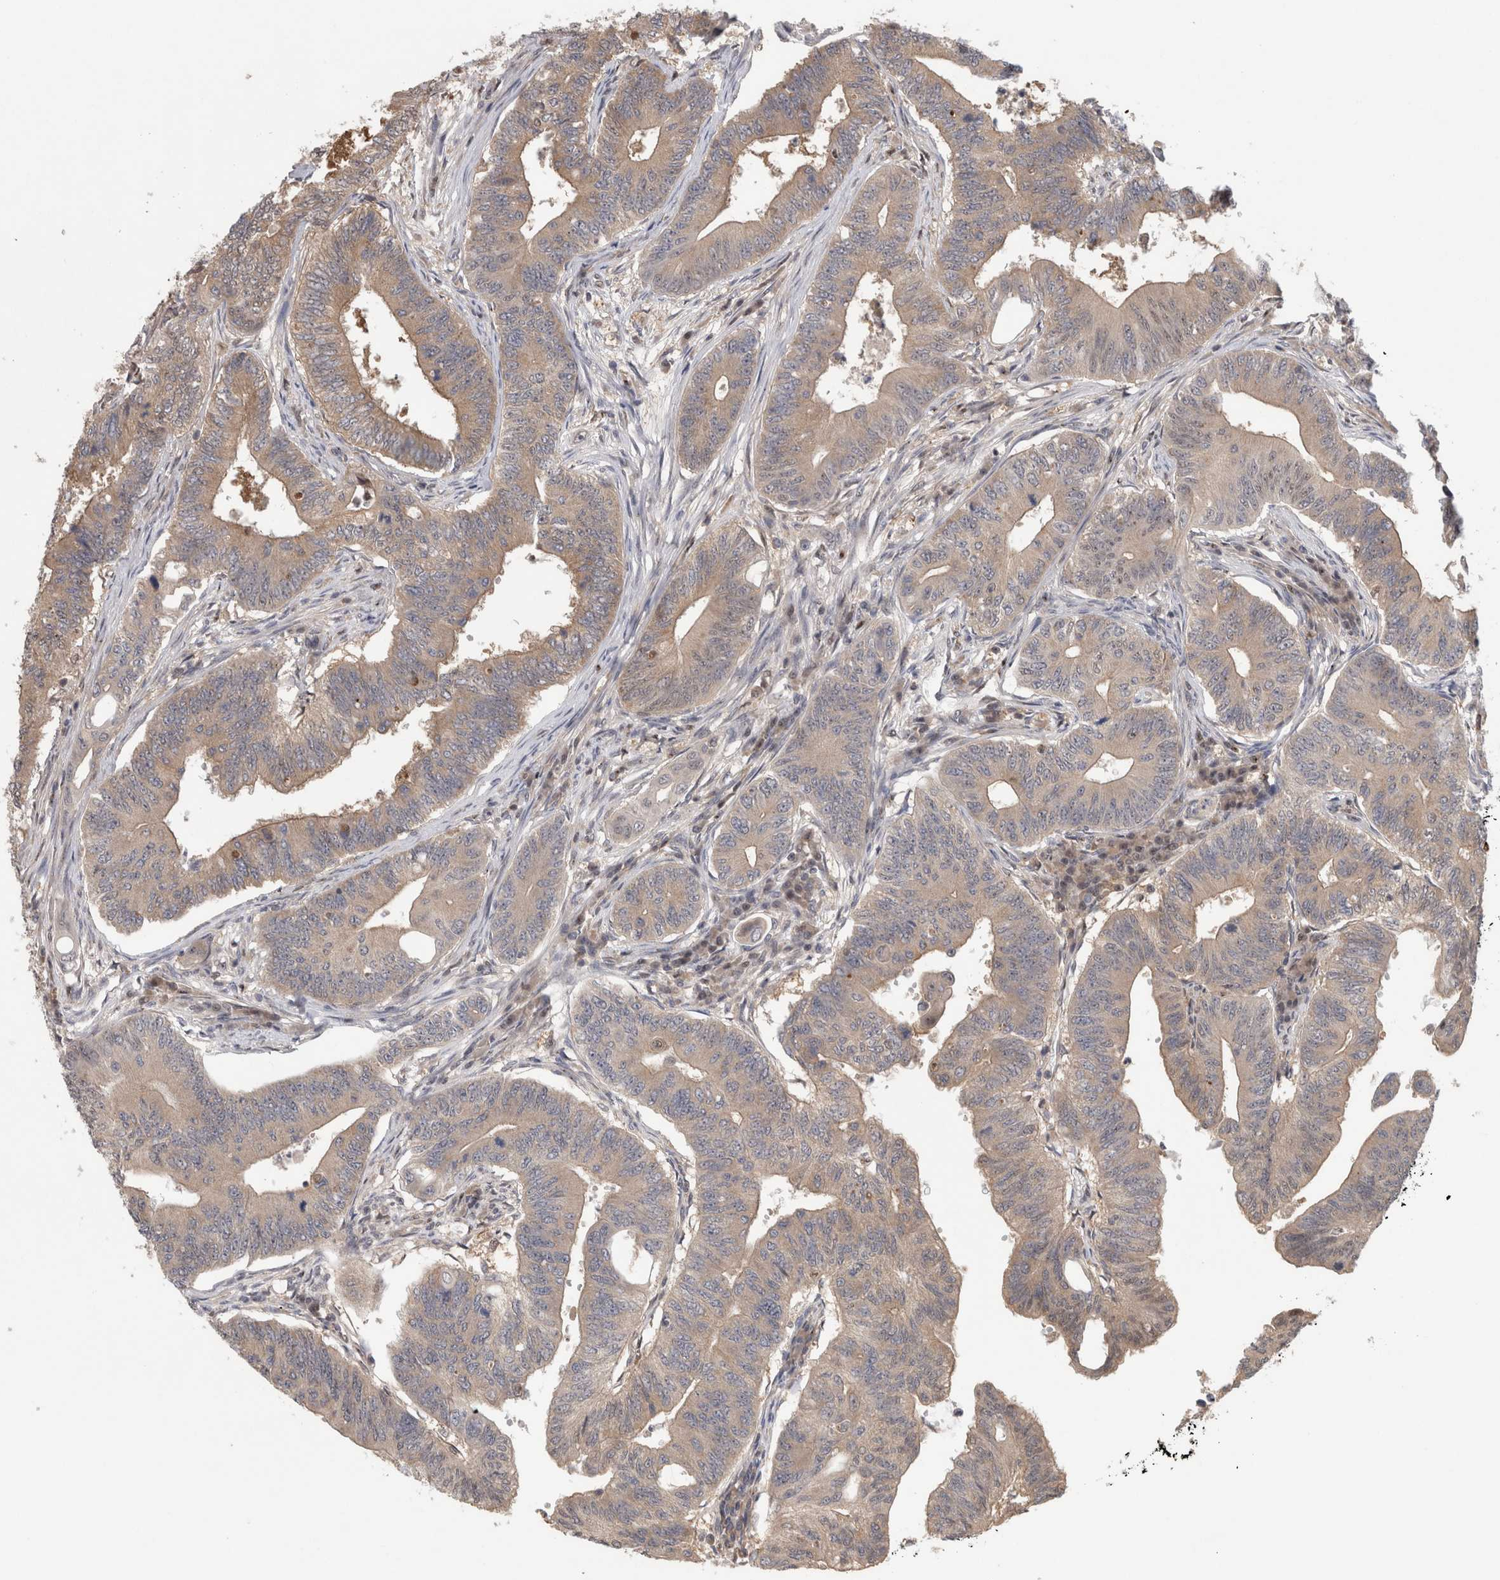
{"staining": {"intensity": "weak", "quantity": "25%-75%", "location": "cytoplasmic/membranous"}, "tissue": "colorectal cancer", "cell_type": "Tumor cells", "image_type": "cancer", "snomed": [{"axis": "morphology", "description": "Adenoma, NOS"}, {"axis": "morphology", "description": "Adenocarcinoma, NOS"}, {"axis": "topography", "description": "Colon"}], "caption": "IHC (DAB (3,3'-diaminobenzidine)) staining of human adenocarcinoma (colorectal) shows weak cytoplasmic/membranous protein positivity in about 25%-75% of tumor cells. The staining was performed using DAB to visualize the protein expression in brown, while the nuclei were stained in blue with hematoxylin (Magnification: 20x).", "gene": "PIGP", "patient": {"sex": "male", "age": 79}}